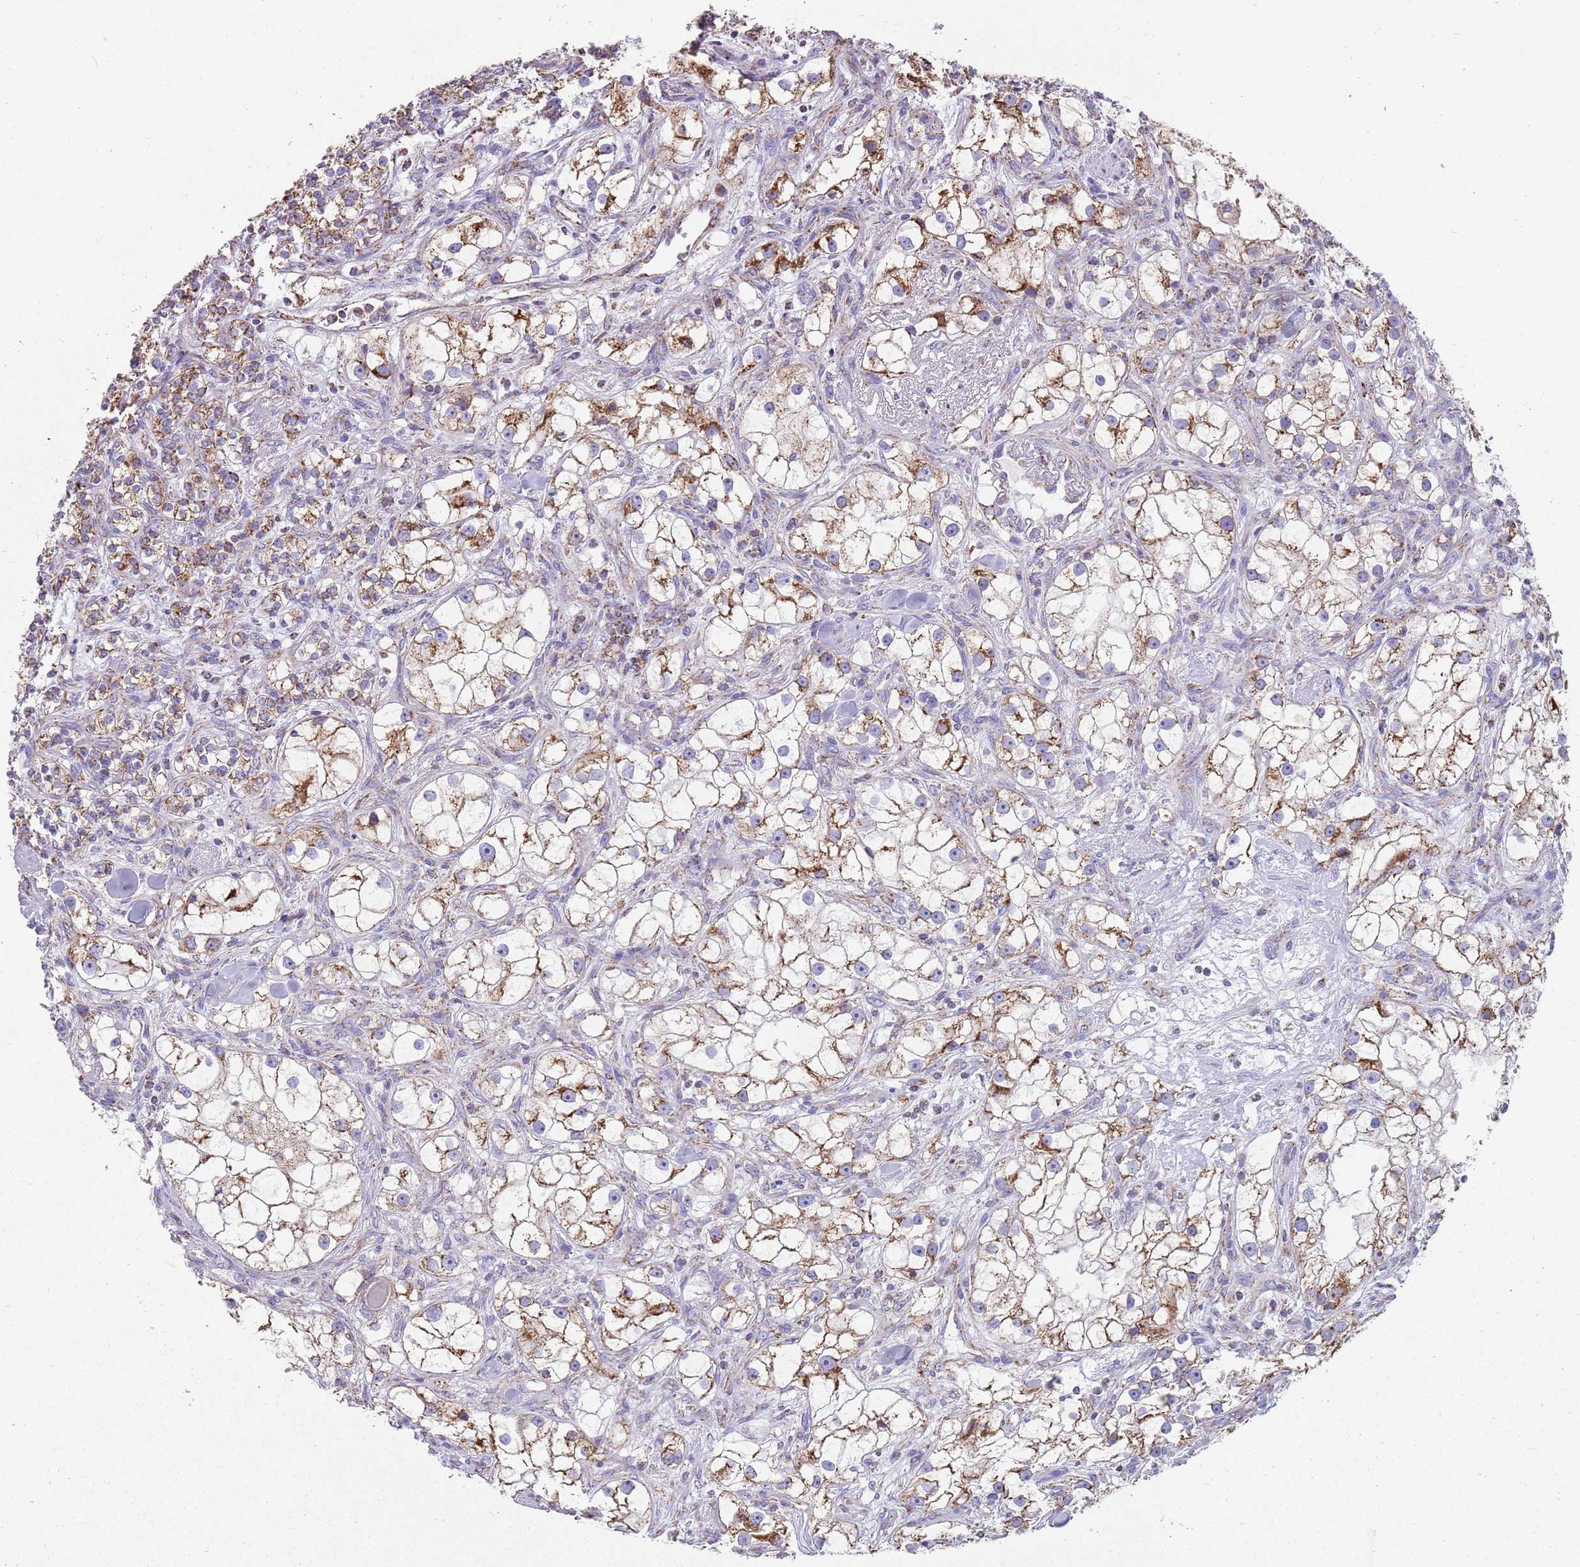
{"staining": {"intensity": "moderate", "quantity": ">75%", "location": "cytoplasmic/membranous"}, "tissue": "renal cancer", "cell_type": "Tumor cells", "image_type": "cancer", "snomed": [{"axis": "morphology", "description": "Adenocarcinoma, NOS"}, {"axis": "topography", "description": "Kidney"}], "caption": "IHC of renal cancer exhibits medium levels of moderate cytoplasmic/membranous expression in approximately >75% of tumor cells.", "gene": "TTLL1", "patient": {"sex": "male", "age": 77}}